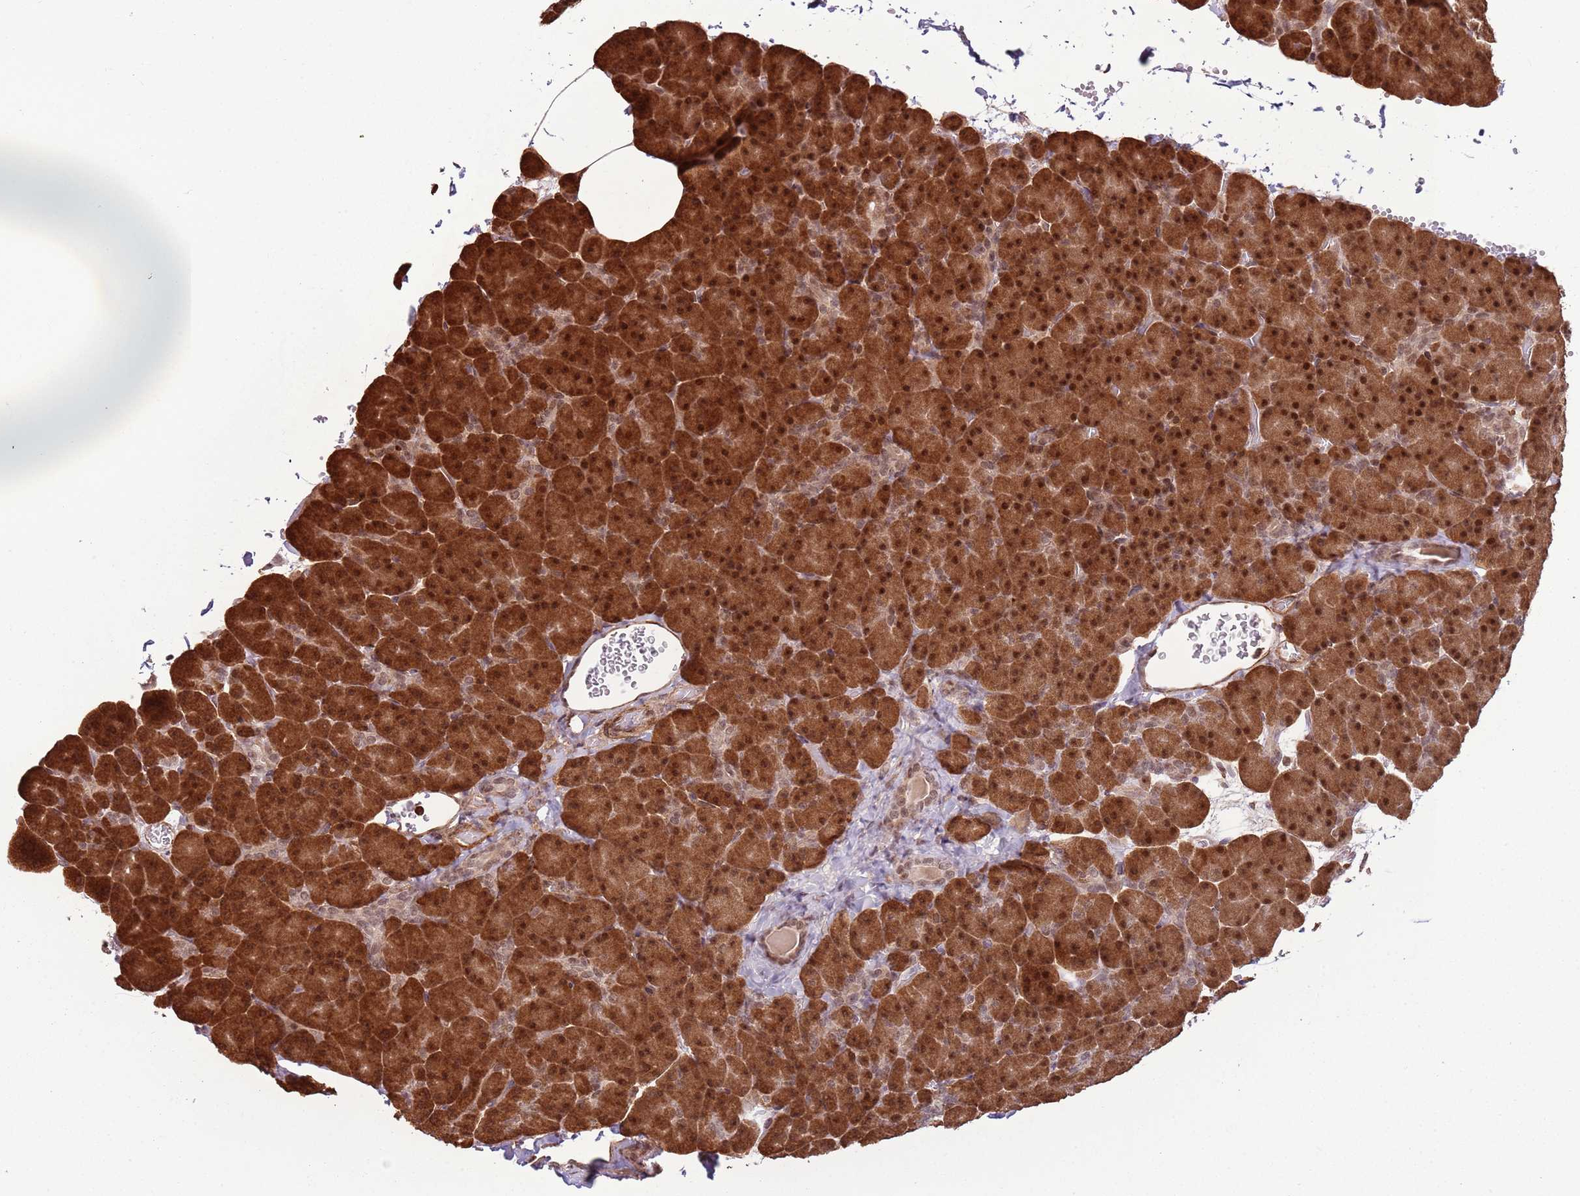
{"staining": {"intensity": "strong", "quantity": ">75%", "location": "cytoplasmic/membranous,nuclear"}, "tissue": "pancreas", "cell_type": "Exocrine glandular cells", "image_type": "normal", "snomed": [{"axis": "morphology", "description": "Normal tissue, NOS"}, {"axis": "morphology", "description": "Carcinoid, malignant, NOS"}, {"axis": "topography", "description": "Pancreas"}], "caption": "IHC (DAB) staining of benign pancreas reveals strong cytoplasmic/membranous,nuclear protein expression in about >75% of exocrine glandular cells.", "gene": "POLR3H", "patient": {"sex": "female", "age": 35}}